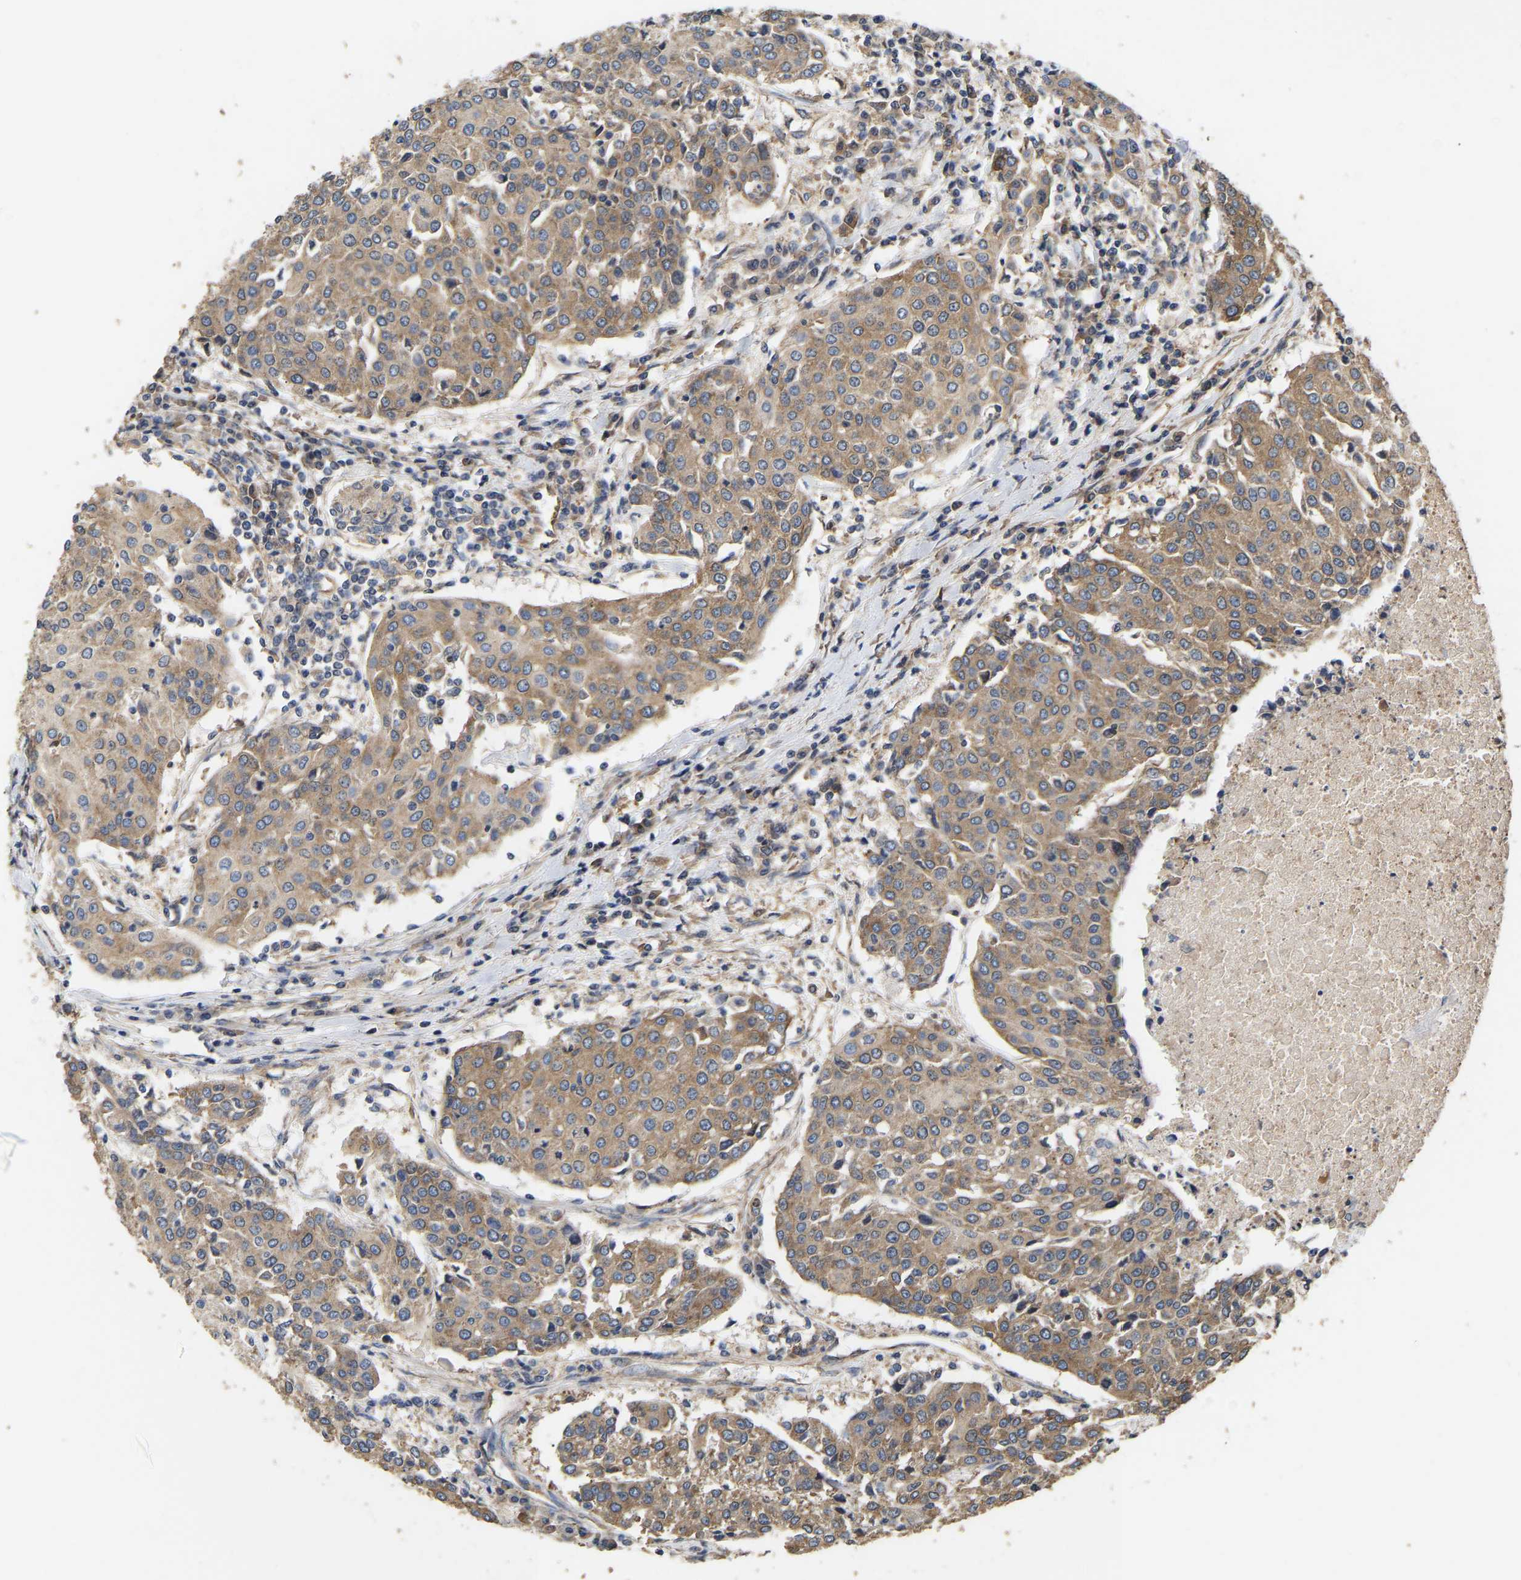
{"staining": {"intensity": "moderate", "quantity": ">75%", "location": "cytoplasmic/membranous"}, "tissue": "urothelial cancer", "cell_type": "Tumor cells", "image_type": "cancer", "snomed": [{"axis": "morphology", "description": "Urothelial carcinoma, High grade"}, {"axis": "topography", "description": "Urinary bladder"}], "caption": "A brown stain labels moderate cytoplasmic/membranous positivity of a protein in human high-grade urothelial carcinoma tumor cells.", "gene": "AIMP2", "patient": {"sex": "female", "age": 85}}